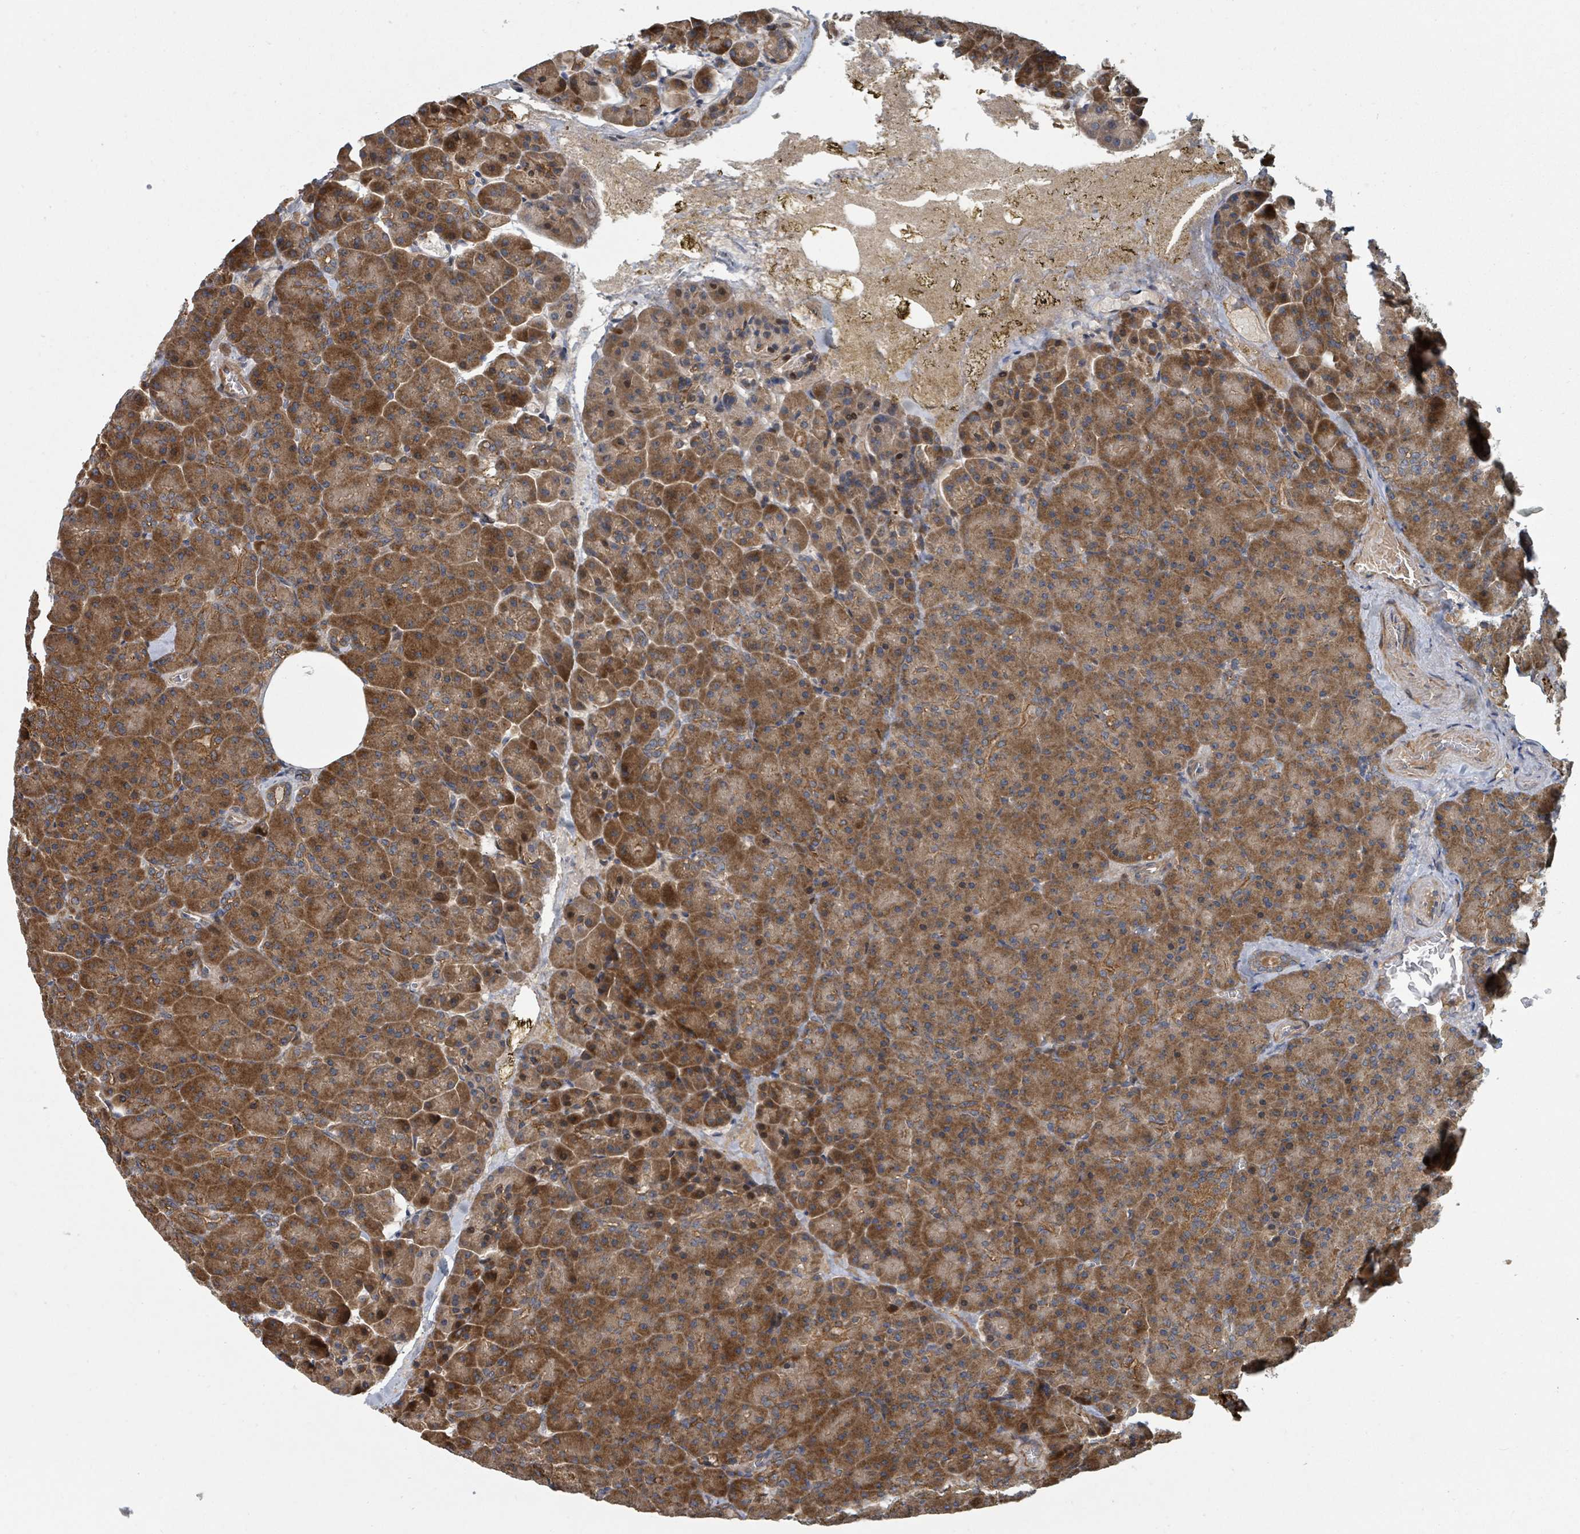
{"staining": {"intensity": "strong", "quantity": ">75%", "location": "cytoplasmic/membranous"}, "tissue": "pancreas", "cell_type": "Exocrine glandular cells", "image_type": "normal", "snomed": [{"axis": "morphology", "description": "Normal tissue, NOS"}, {"axis": "topography", "description": "Pancreas"}], "caption": "The photomicrograph exhibits staining of unremarkable pancreas, revealing strong cytoplasmic/membranous protein staining (brown color) within exocrine glandular cells.", "gene": "DPM1", "patient": {"sex": "female", "age": 74}}